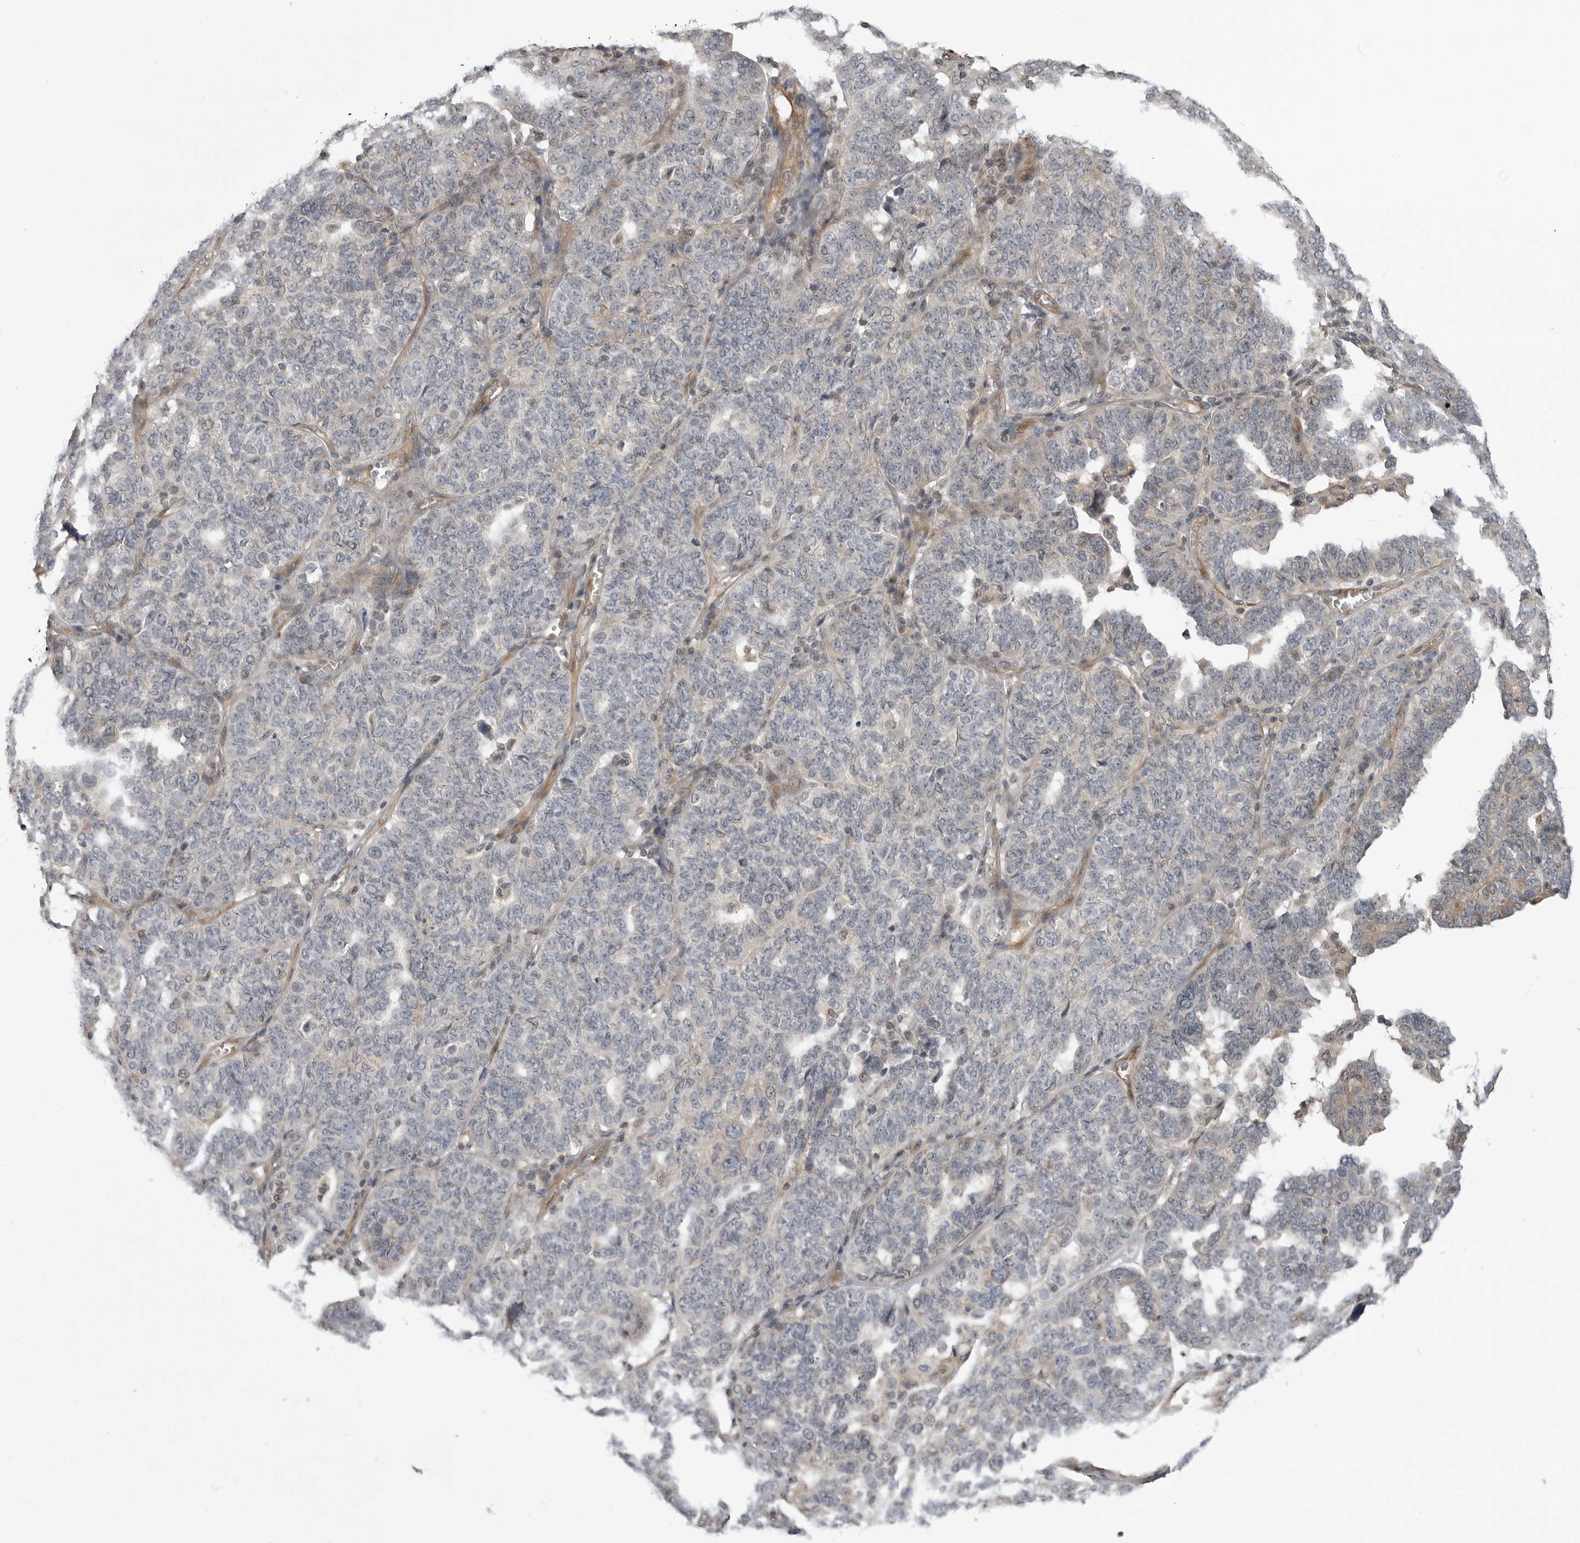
{"staining": {"intensity": "negative", "quantity": "none", "location": "none"}, "tissue": "ovarian cancer", "cell_type": "Tumor cells", "image_type": "cancer", "snomed": [{"axis": "morphology", "description": "Cystadenocarcinoma, serous, NOS"}, {"axis": "topography", "description": "Ovary"}], "caption": "Immunohistochemistry image of ovarian serous cystadenocarcinoma stained for a protein (brown), which displays no staining in tumor cells. Nuclei are stained in blue.", "gene": "LRRC45", "patient": {"sex": "female", "age": 59}}